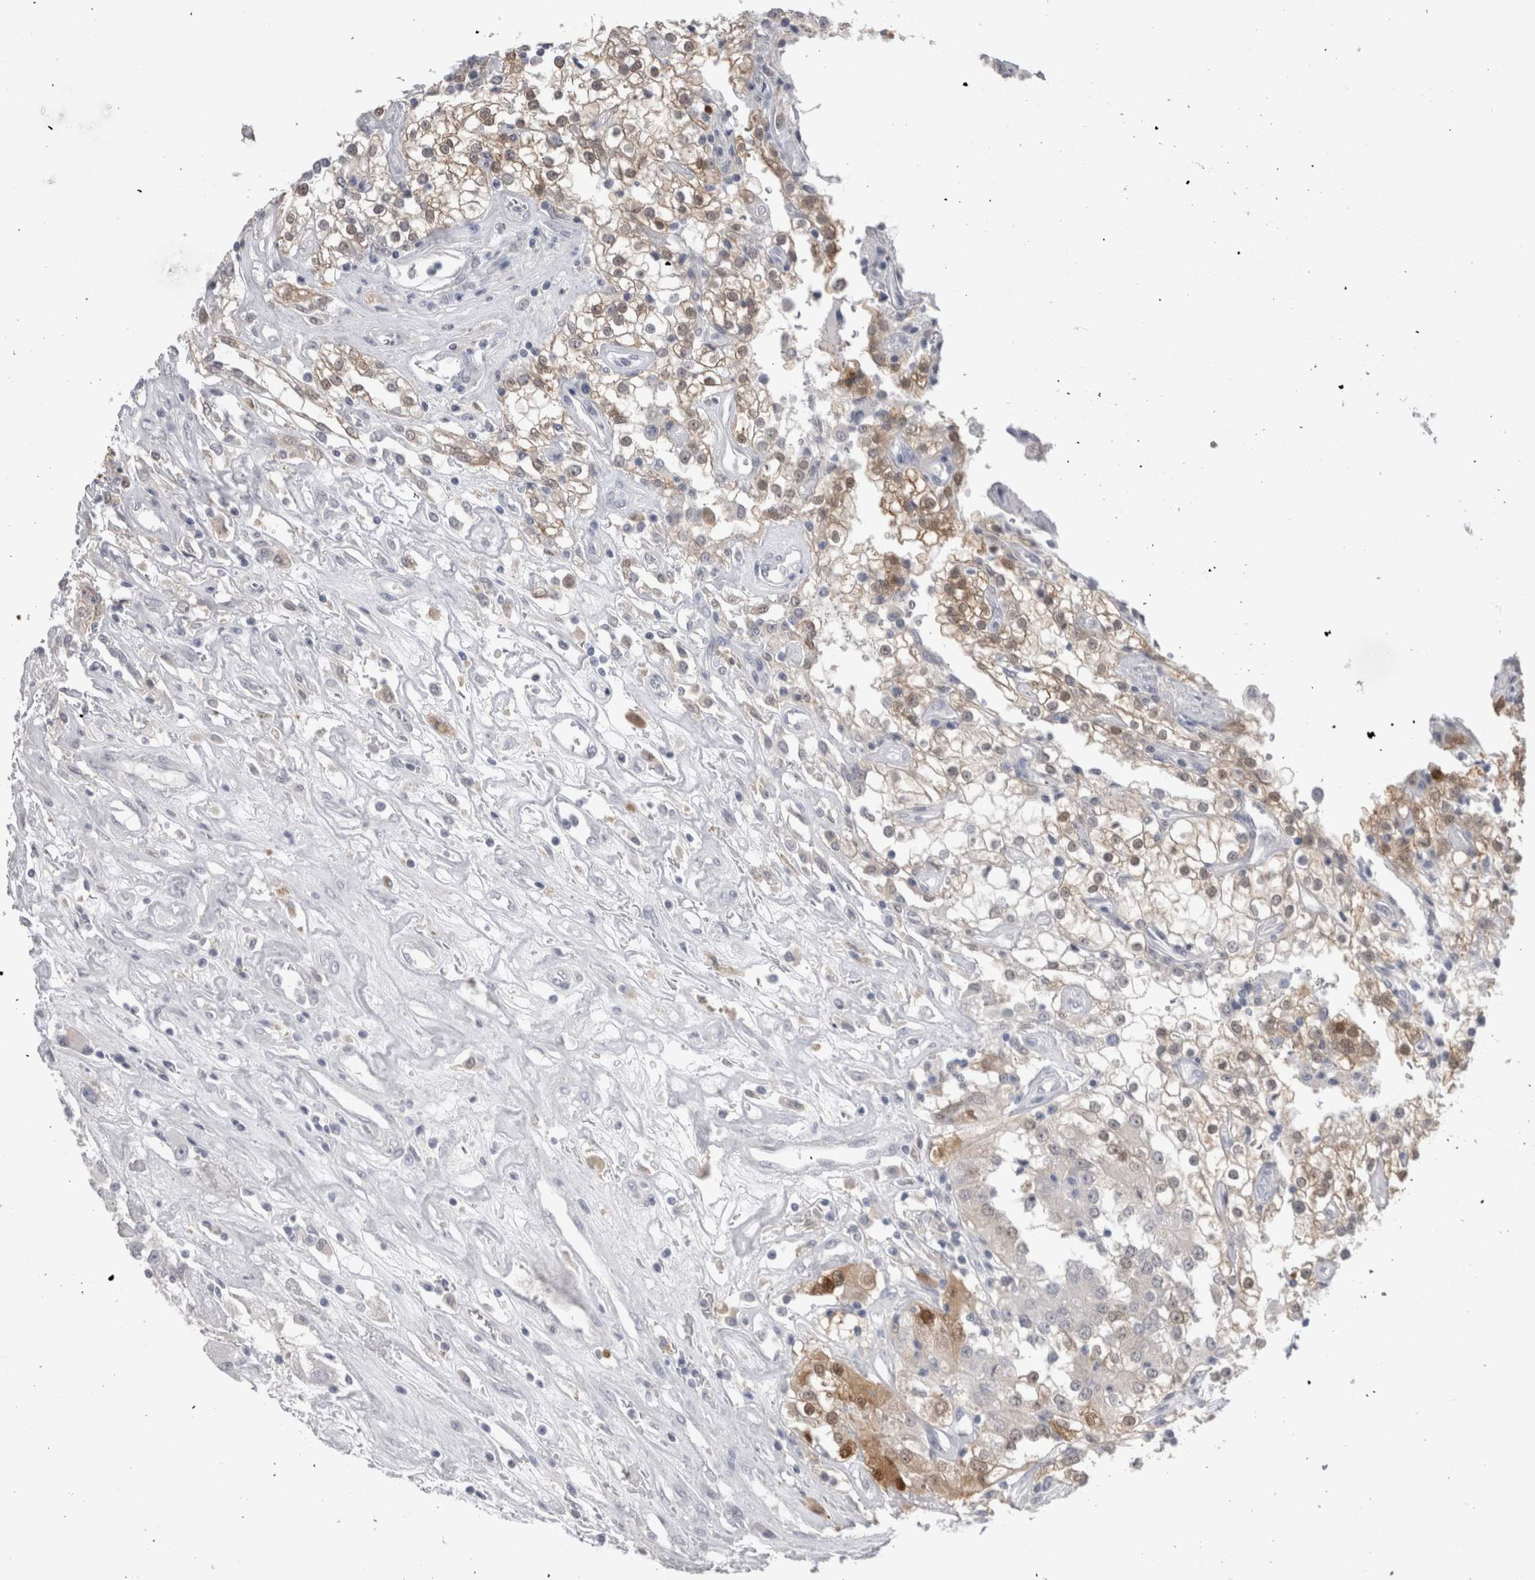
{"staining": {"intensity": "moderate", "quantity": "25%-75%", "location": "cytoplasmic/membranous,nuclear"}, "tissue": "renal cancer", "cell_type": "Tumor cells", "image_type": "cancer", "snomed": [{"axis": "morphology", "description": "Adenocarcinoma, NOS"}, {"axis": "topography", "description": "Kidney"}], "caption": "The photomicrograph shows staining of adenocarcinoma (renal), revealing moderate cytoplasmic/membranous and nuclear protein staining (brown color) within tumor cells.", "gene": "SUCNR1", "patient": {"sex": "female", "age": 52}}